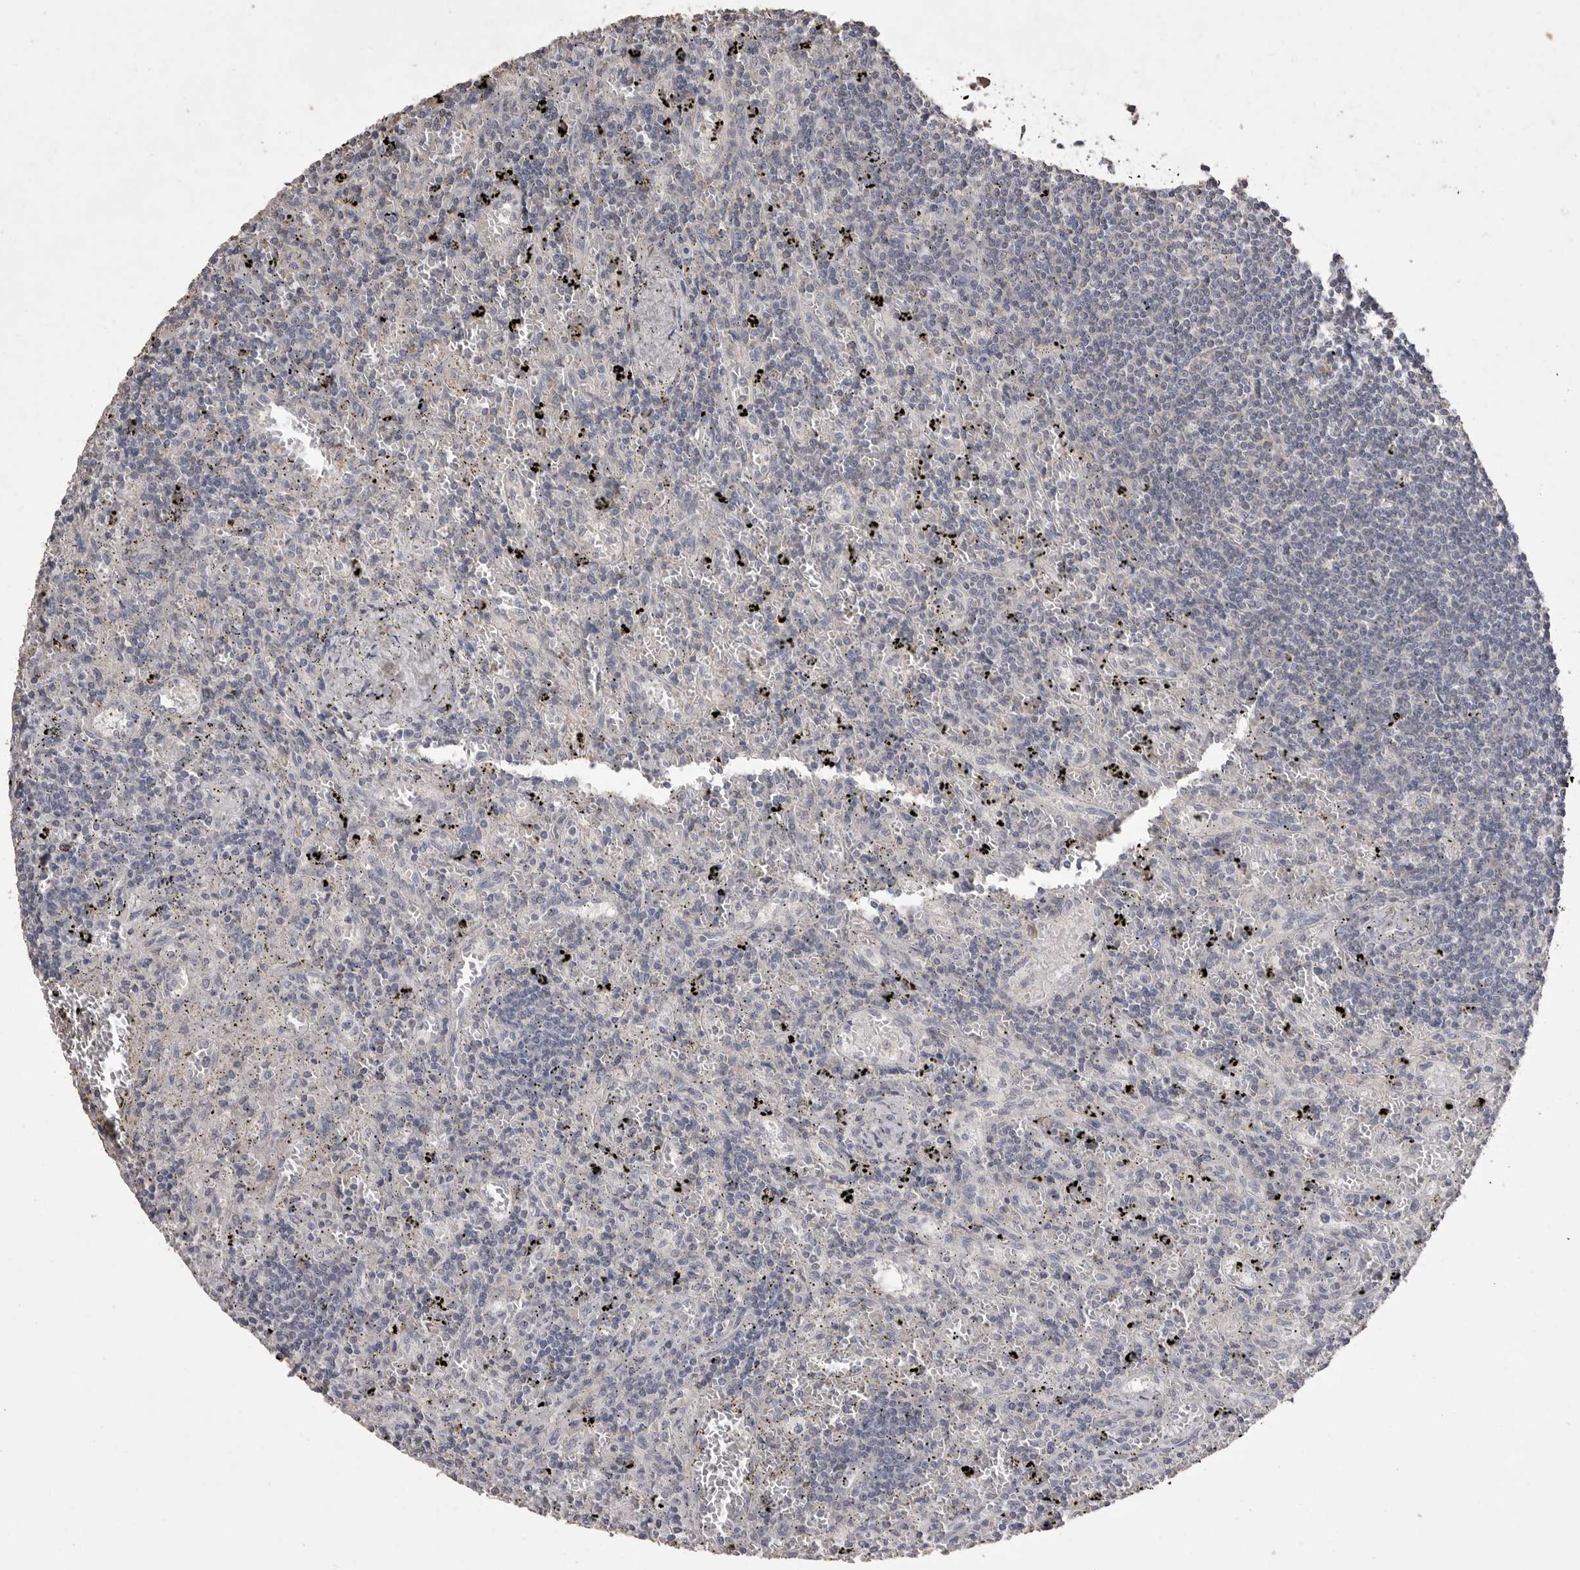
{"staining": {"intensity": "negative", "quantity": "none", "location": "none"}, "tissue": "lymphoma", "cell_type": "Tumor cells", "image_type": "cancer", "snomed": [{"axis": "morphology", "description": "Malignant lymphoma, non-Hodgkin's type, Low grade"}, {"axis": "topography", "description": "Spleen"}], "caption": "Immunohistochemistry of malignant lymphoma, non-Hodgkin's type (low-grade) shows no staining in tumor cells.", "gene": "MMP7", "patient": {"sex": "male", "age": 76}}